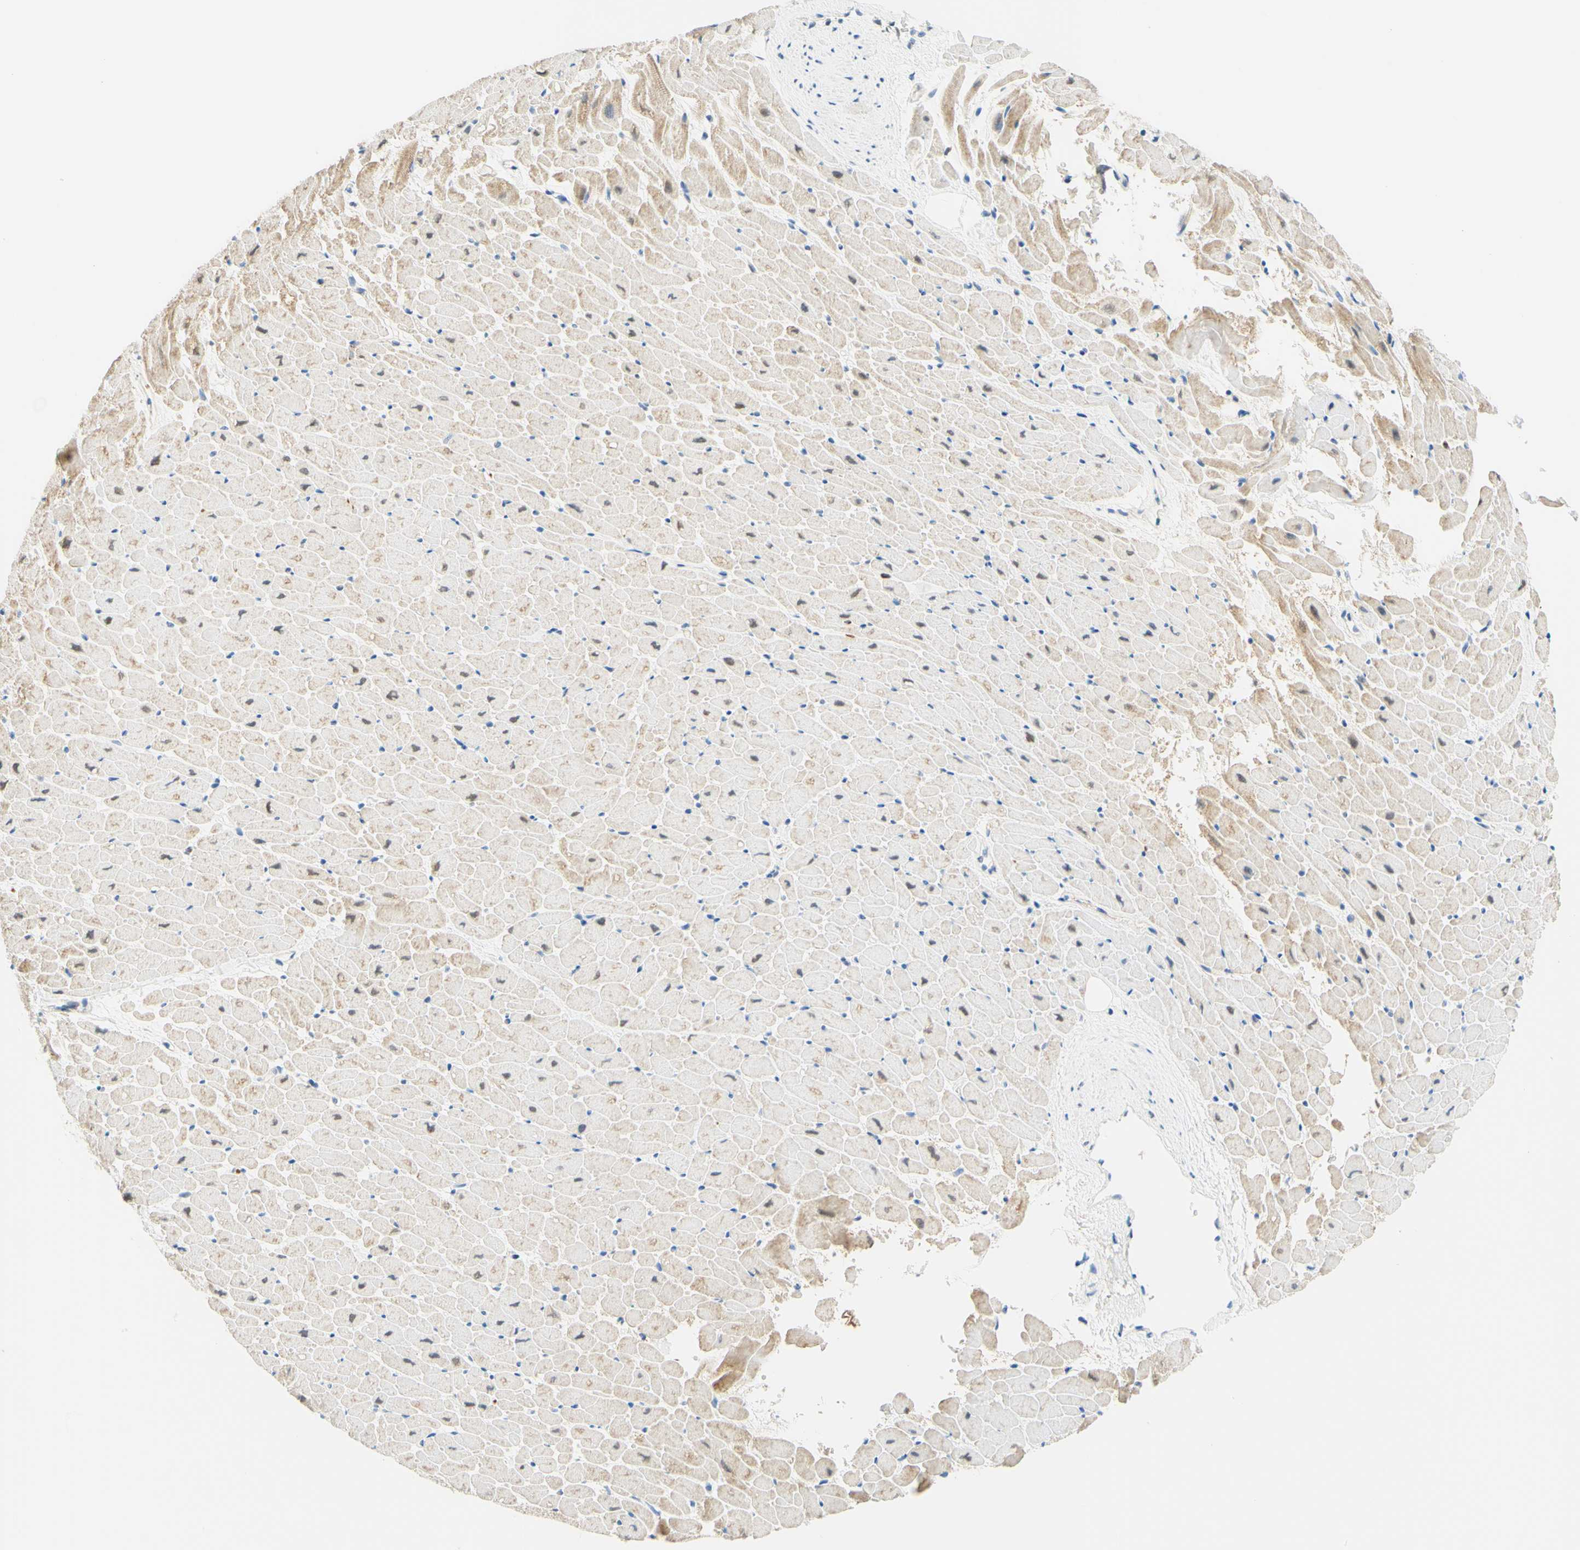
{"staining": {"intensity": "moderate", "quantity": ">75%", "location": "cytoplasmic/membranous"}, "tissue": "heart muscle", "cell_type": "Cardiomyocytes", "image_type": "normal", "snomed": [{"axis": "morphology", "description": "Normal tissue, NOS"}, {"axis": "topography", "description": "Heart"}], "caption": "IHC micrograph of normal heart muscle: heart muscle stained using immunohistochemistry (IHC) shows medium levels of moderate protein expression localized specifically in the cytoplasmic/membranous of cardiomyocytes, appearing as a cytoplasmic/membranous brown color.", "gene": "TREM2", "patient": {"sex": "male", "age": 45}}